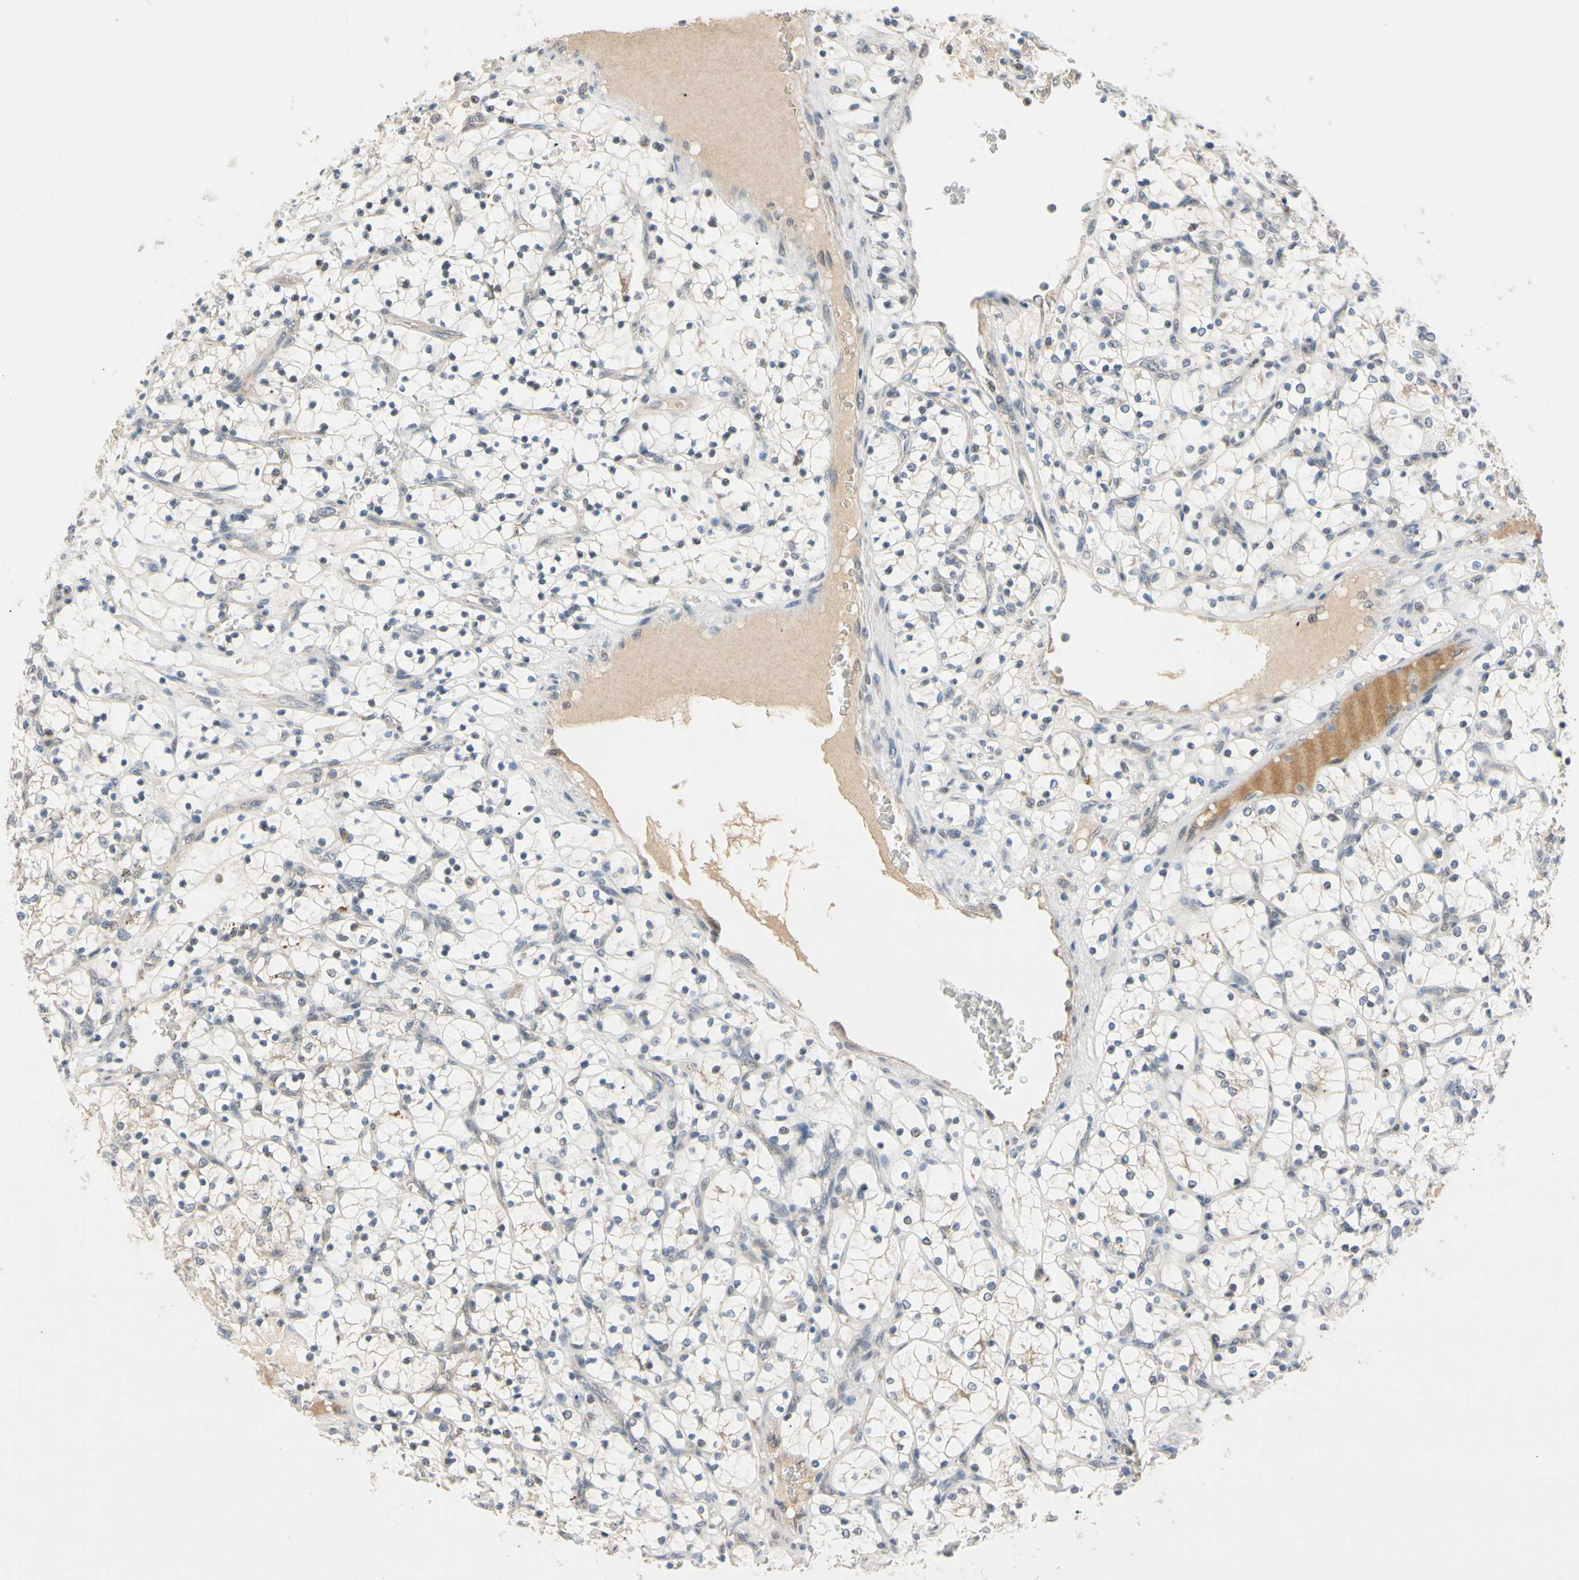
{"staining": {"intensity": "negative", "quantity": "none", "location": "none"}, "tissue": "renal cancer", "cell_type": "Tumor cells", "image_type": "cancer", "snomed": [{"axis": "morphology", "description": "Adenocarcinoma, NOS"}, {"axis": "topography", "description": "Kidney"}], "caption": "This is an immunohistochemistry photomicrograph of human adenocarcinoma (renal). There is no expression in tumor cells.", "gene": "RIOX2", "patient": {"sex": "female", "age": 69}}